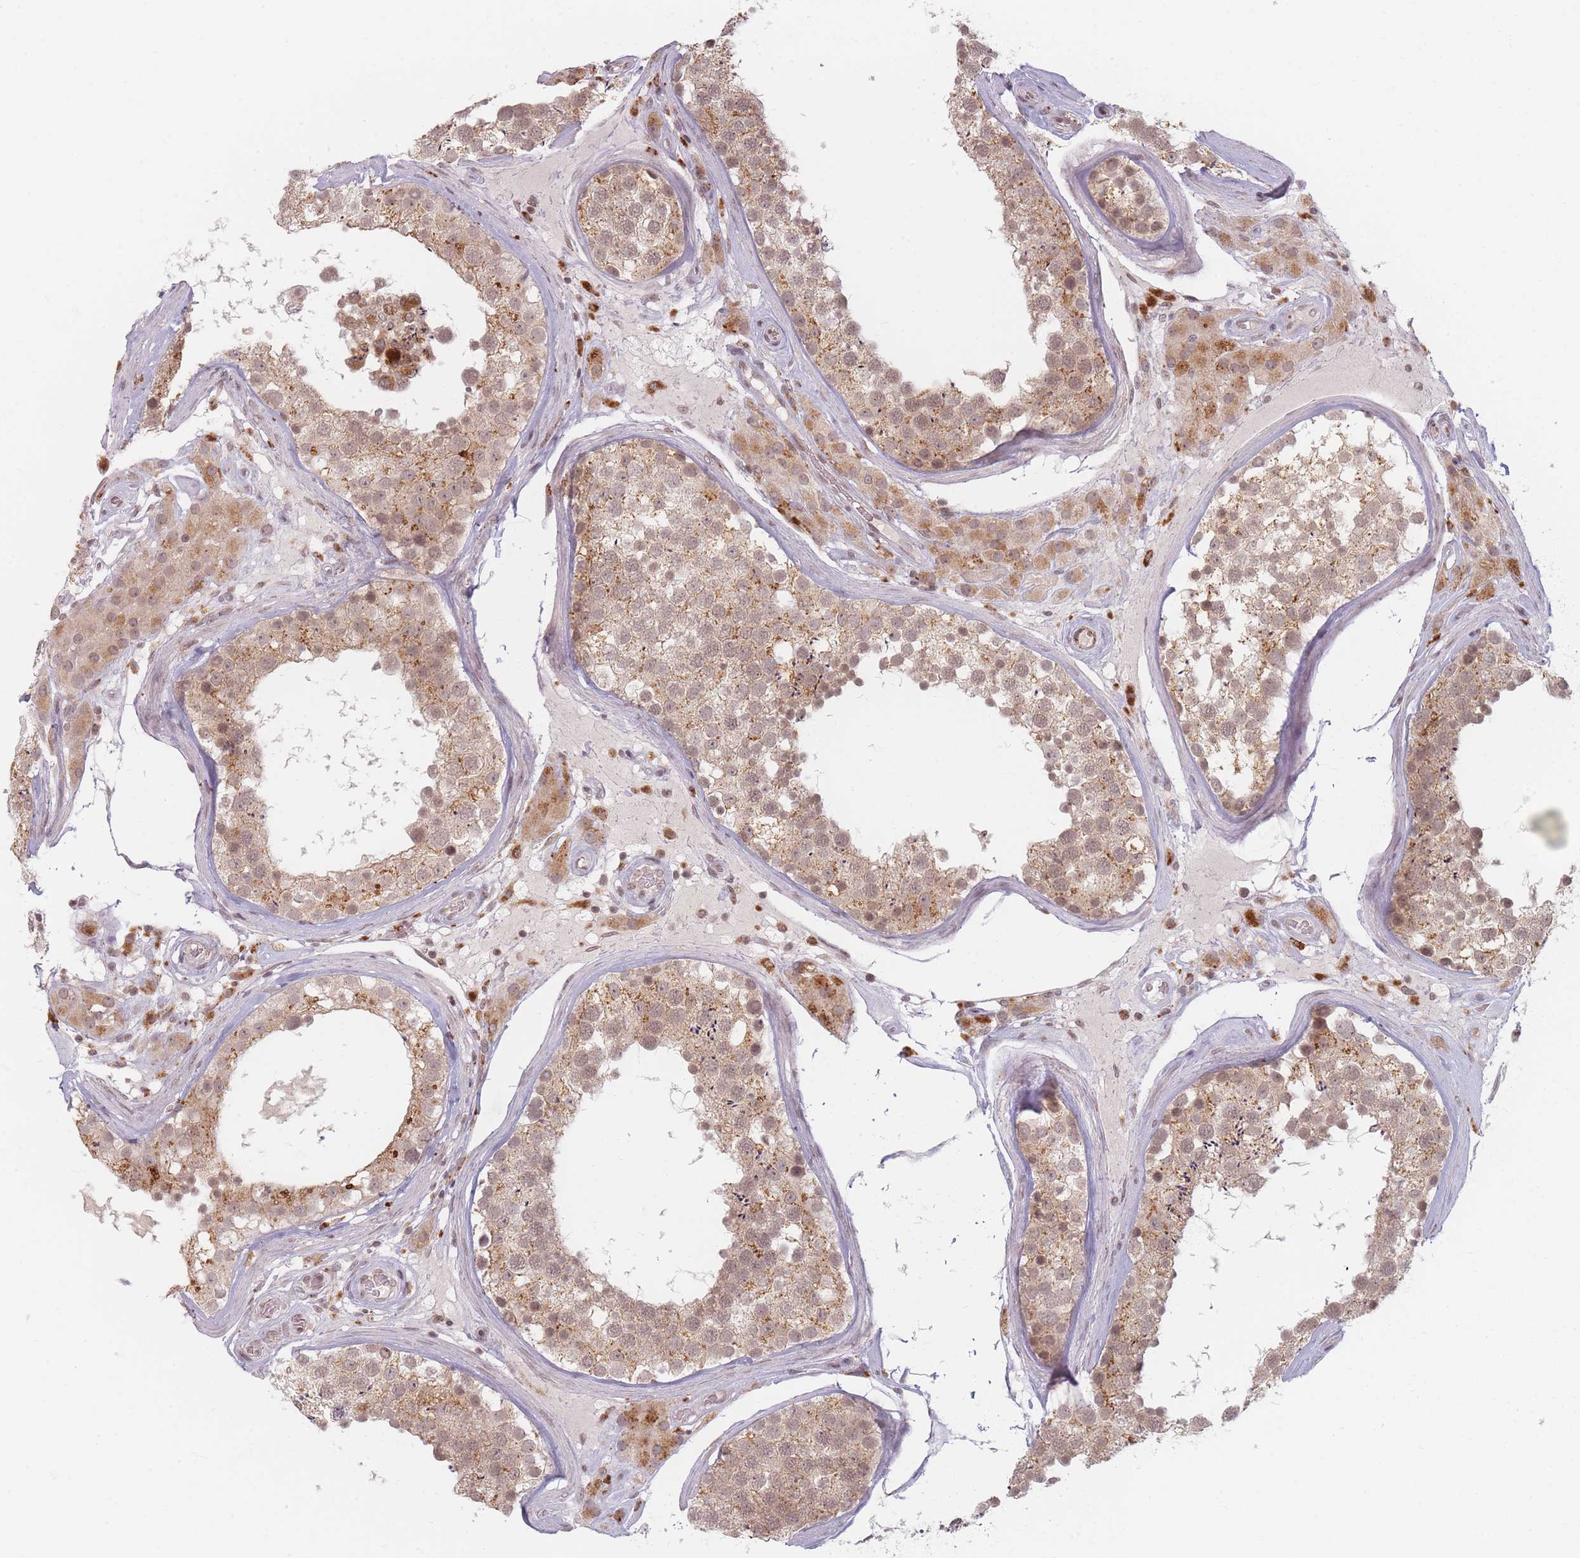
{"staining": {"intensity": "moderate", "quantity": ">75%", "location": "cytoplasmic/membranous,nuclear"}, "tissue": "testis", "cell_type": "Cells in seminiferous ducts", "image_type": "normal", "snomed": [{"axis": "morphology", "description": "Normal tissue, NOS"}, {"axis": "topography", "description": "Testis"}], "caption": "The immunohistochemical stain labels moderate cytoplasmic/membranous,nuclear positivity in cells in seminiferous ducts of unremarkable testis. Using DAB (3,3'-diaminobenzidine) (brown) and hematoxylin (blue) stains, captured at high magnification using brightfield microscopy.", "gene": "SPATA45", "patient": {"sex": "male", "age": 46}}